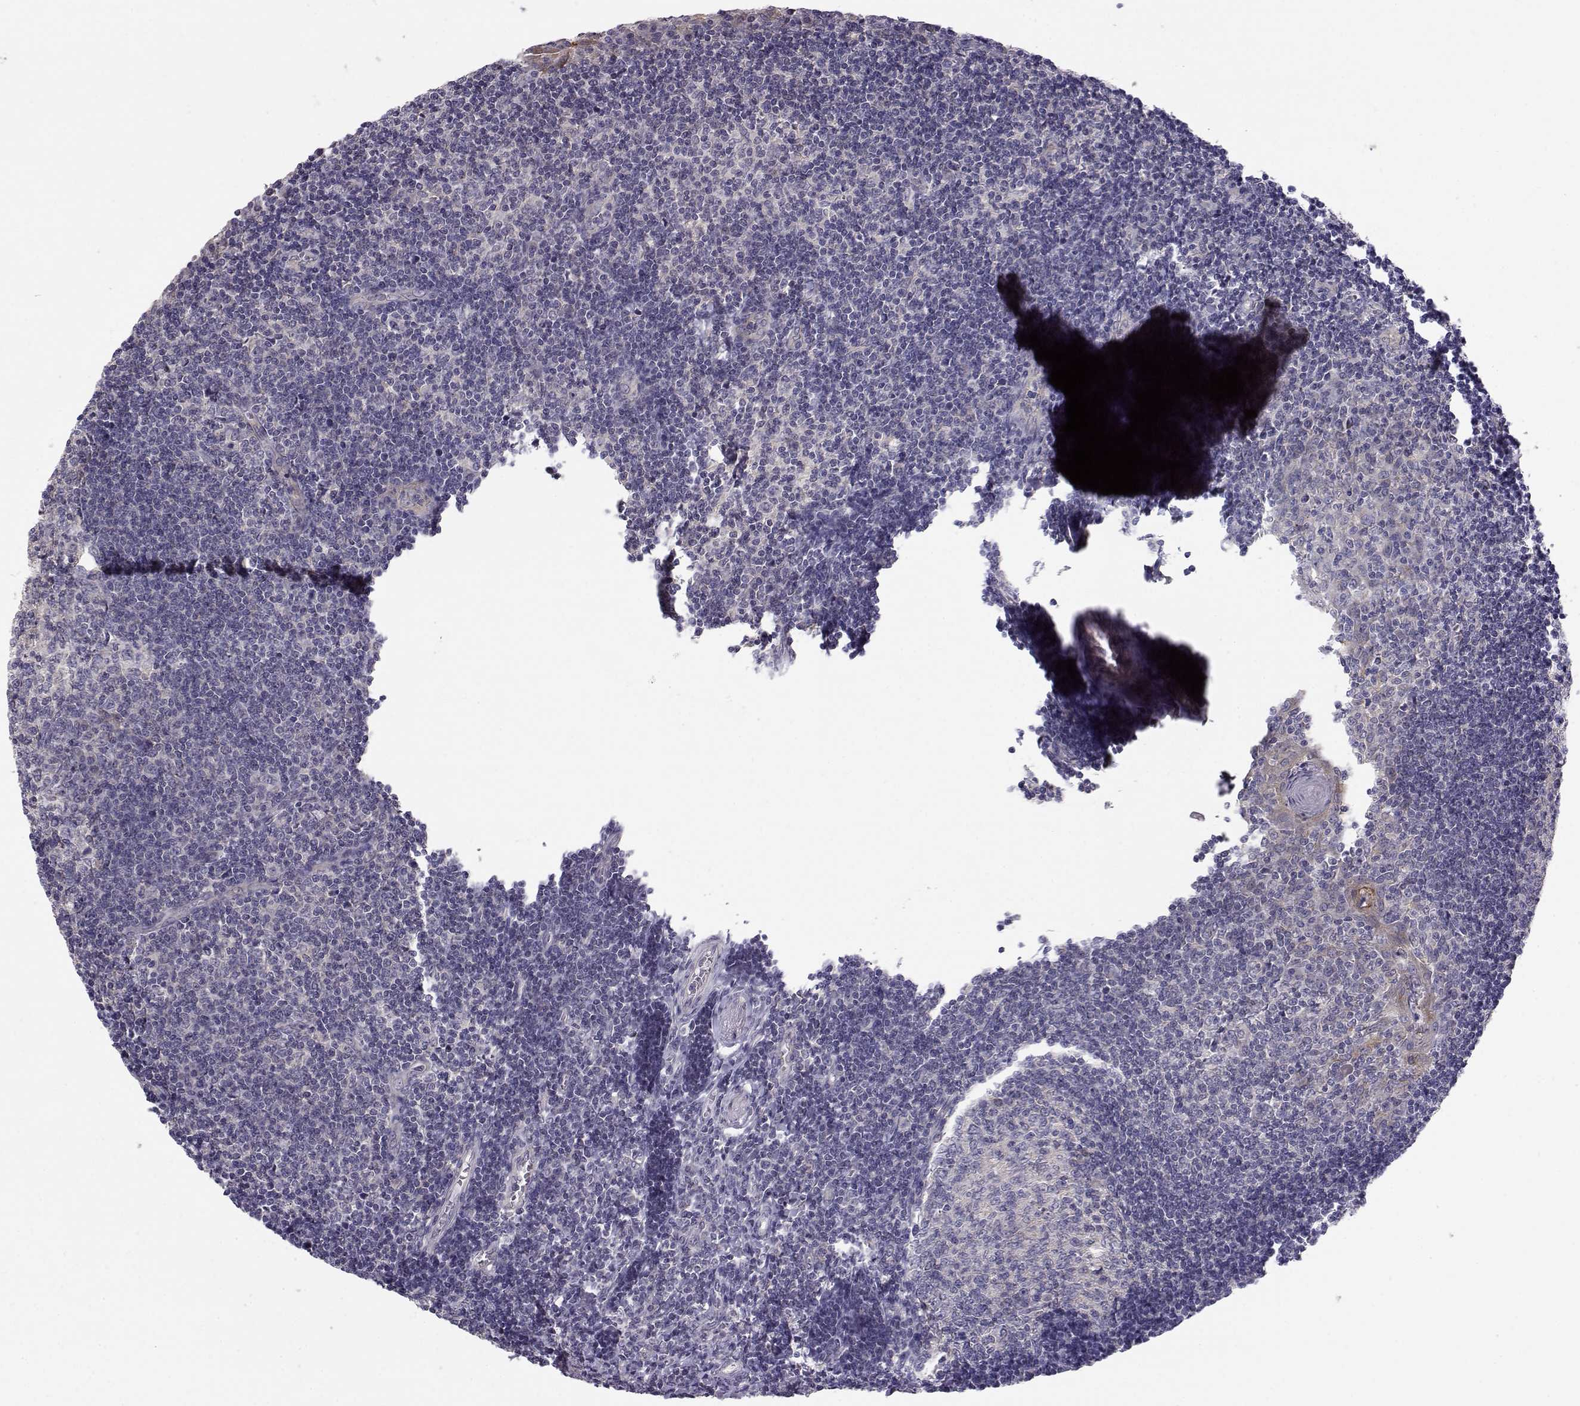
{"staining": {"intensity": "negative", "quantity": "none", "location": "none"}, "tissue": "tonsil", "cell_type": "Germinal center cells", "image_type": "normal", "snomed": [{"axis": "morphology", "description": "Normal tissue, NOS"}, {"axis": "topography", "description": "Tonsil"}], "caption": "IHC micrograph of benign tonsil stained for a protein (brown), which shows no expression in germinal center cells. (DAB immunohistochemistry with hematoxylin counter stain).", "gene": "PEX5L", "patient": {"sex": "female", "age": 13}}